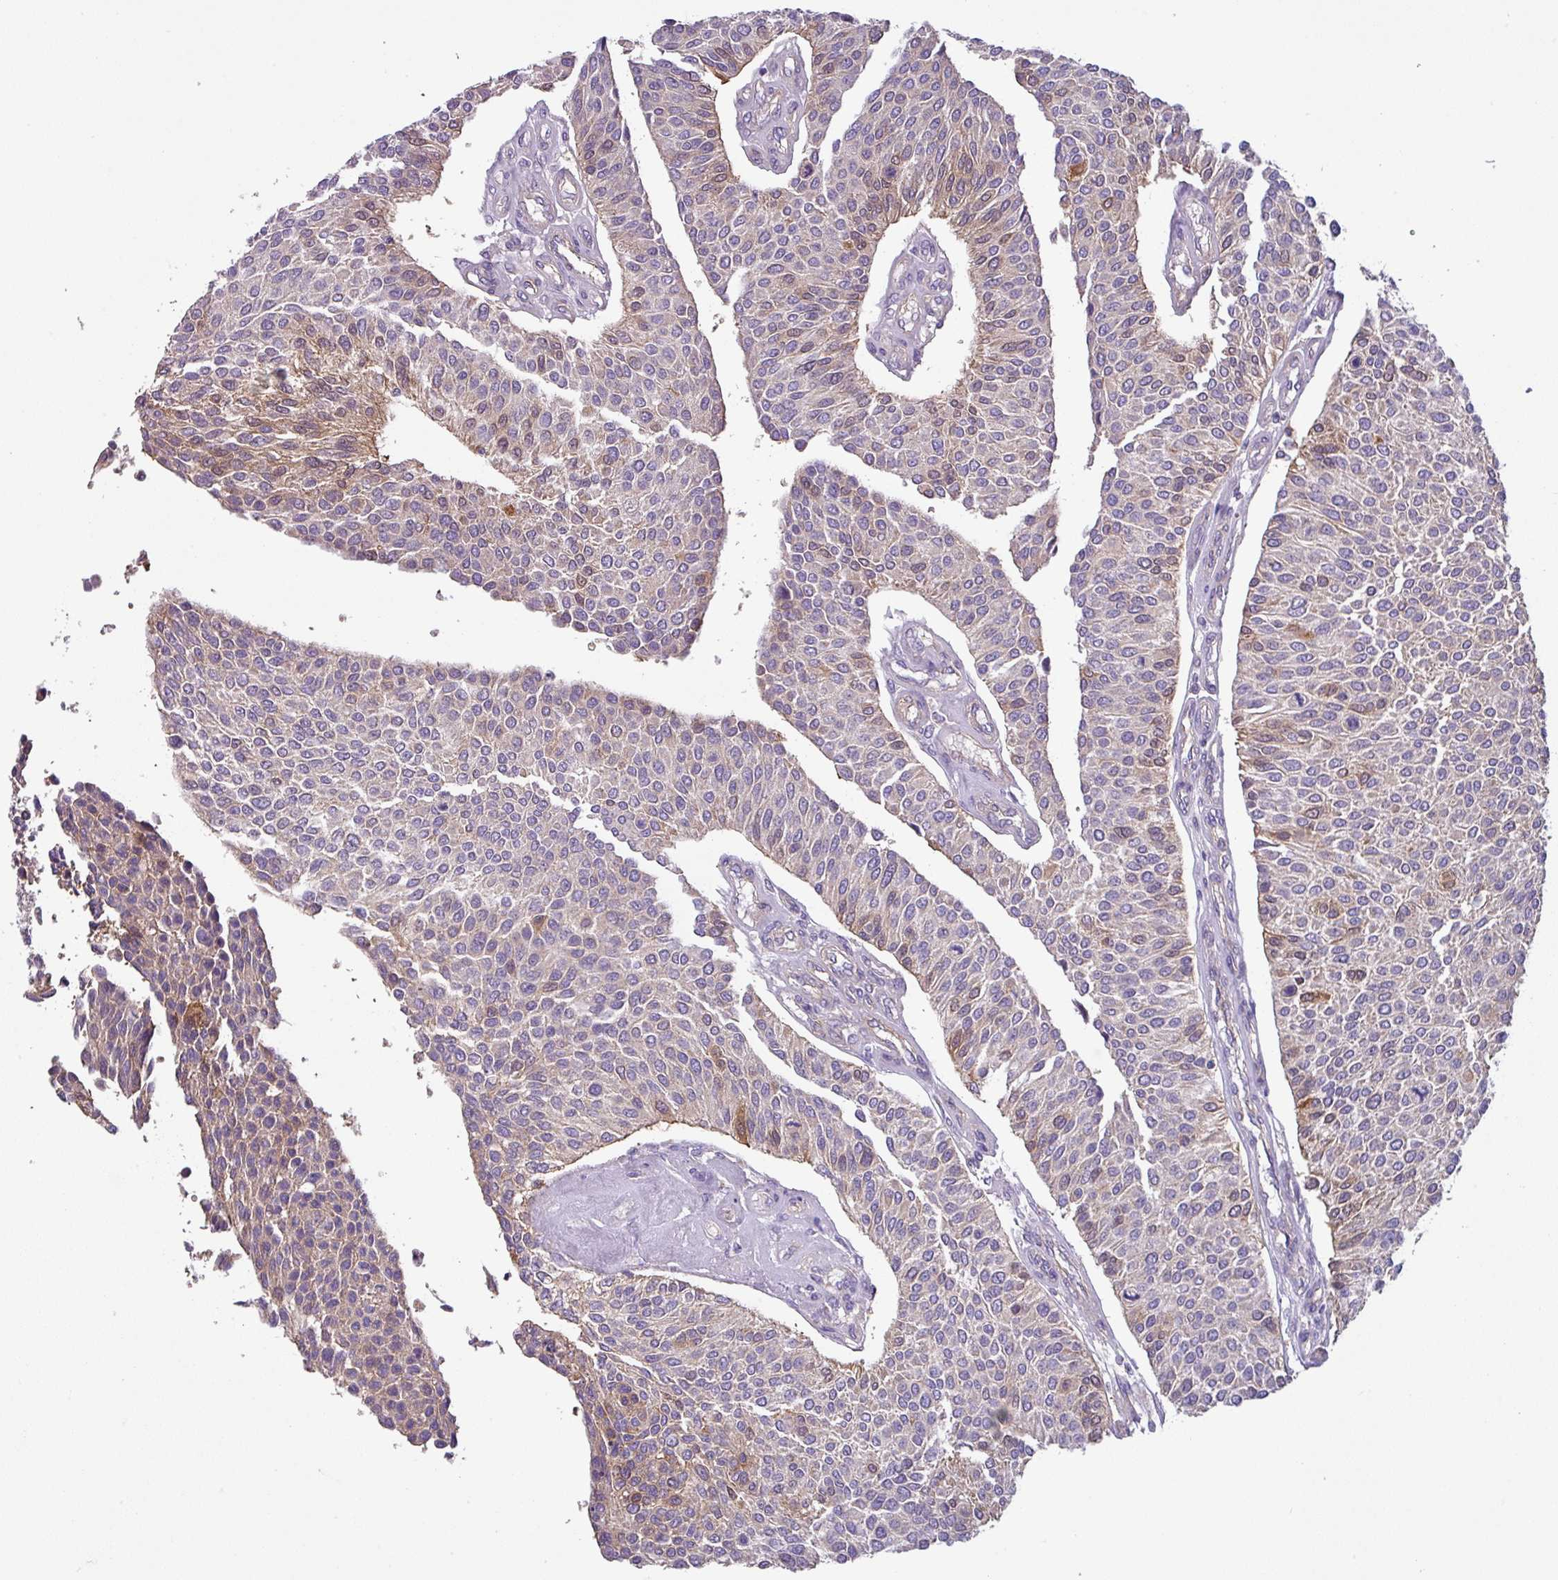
{"staining": {"intensity": "moderate", "quantity": "<25%", "location": "cytoplasmic/membranous,nuclear"}, "tissue": "urothelial cancer", "cell_type": "Tumor cells", "image_type": "cancer", "snomed": [{"axis": "morphology", "description": "Urothelial carcinoma, NOS"}, {"axis": "topography", "description": "Urinary bladder"}], "caption": "The micrograph displays immunohistochemical staining of urothelial cancer. There is moderate cytoplasmic/membranous and nuclear staining is appreciated in approximately <25% of tumor cells. (brown staining indicates protein expression, while blue staining denotes nuclei).", "gene": "SLC23A2", "patient": {"sex": "male", "age": 55}}